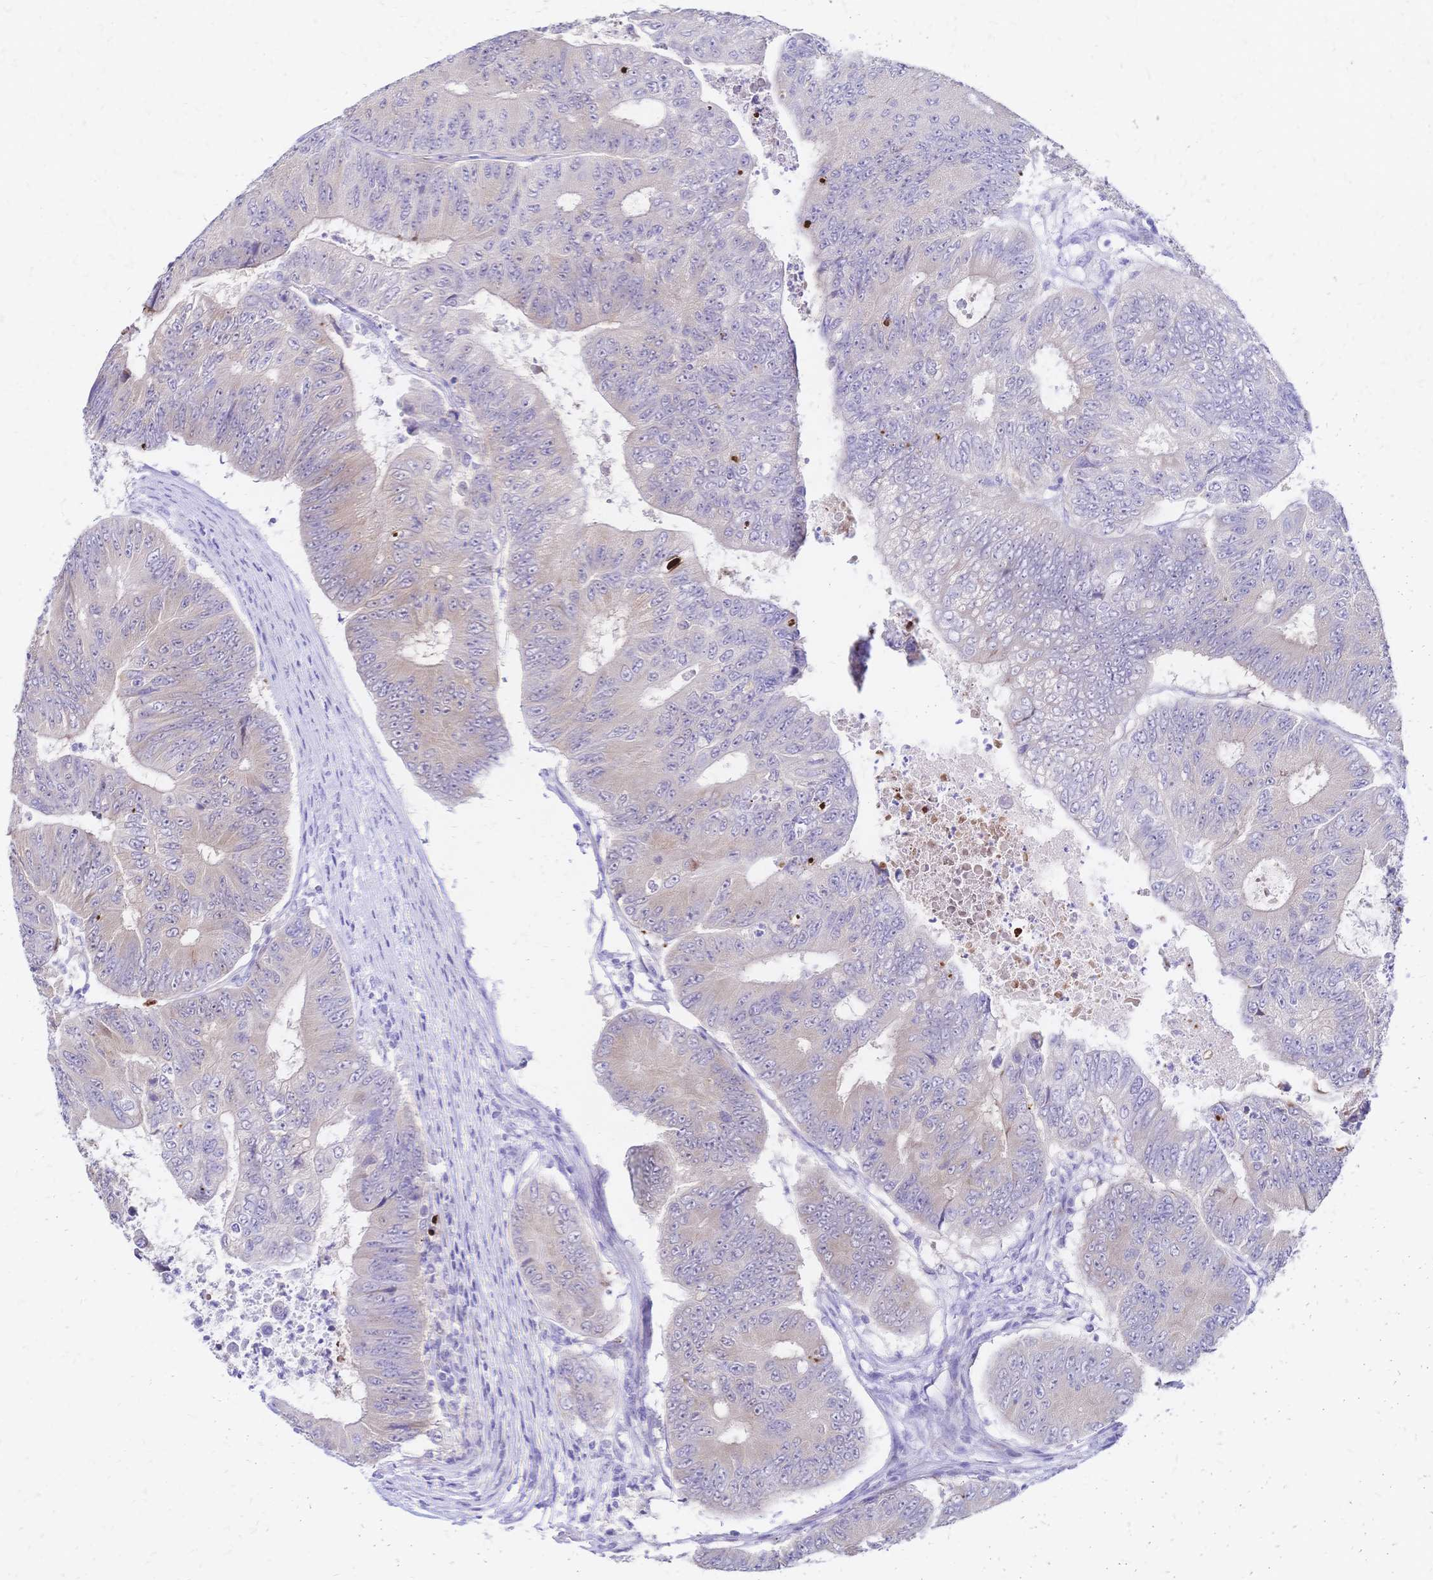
{"staining": {"intensity": "weak", "quantity": "<25%", "location": "cytoplasmic/membranous"}, "tissue": "colorectal cancer", "cell_type": "Tumor cells", "image_type": "cancer", "snomed": [{"axis": "morphology", "description": "Adenocarcinoma, NOS"}, {"axis": "topography", "description": "Colon"}], "caption": "A histopathology image of colorectal cancer stained for a protein exhibits no brown staining in tumor cells.", "gene": "GRB7", "patient": {"sex": "female", "age": 48}}